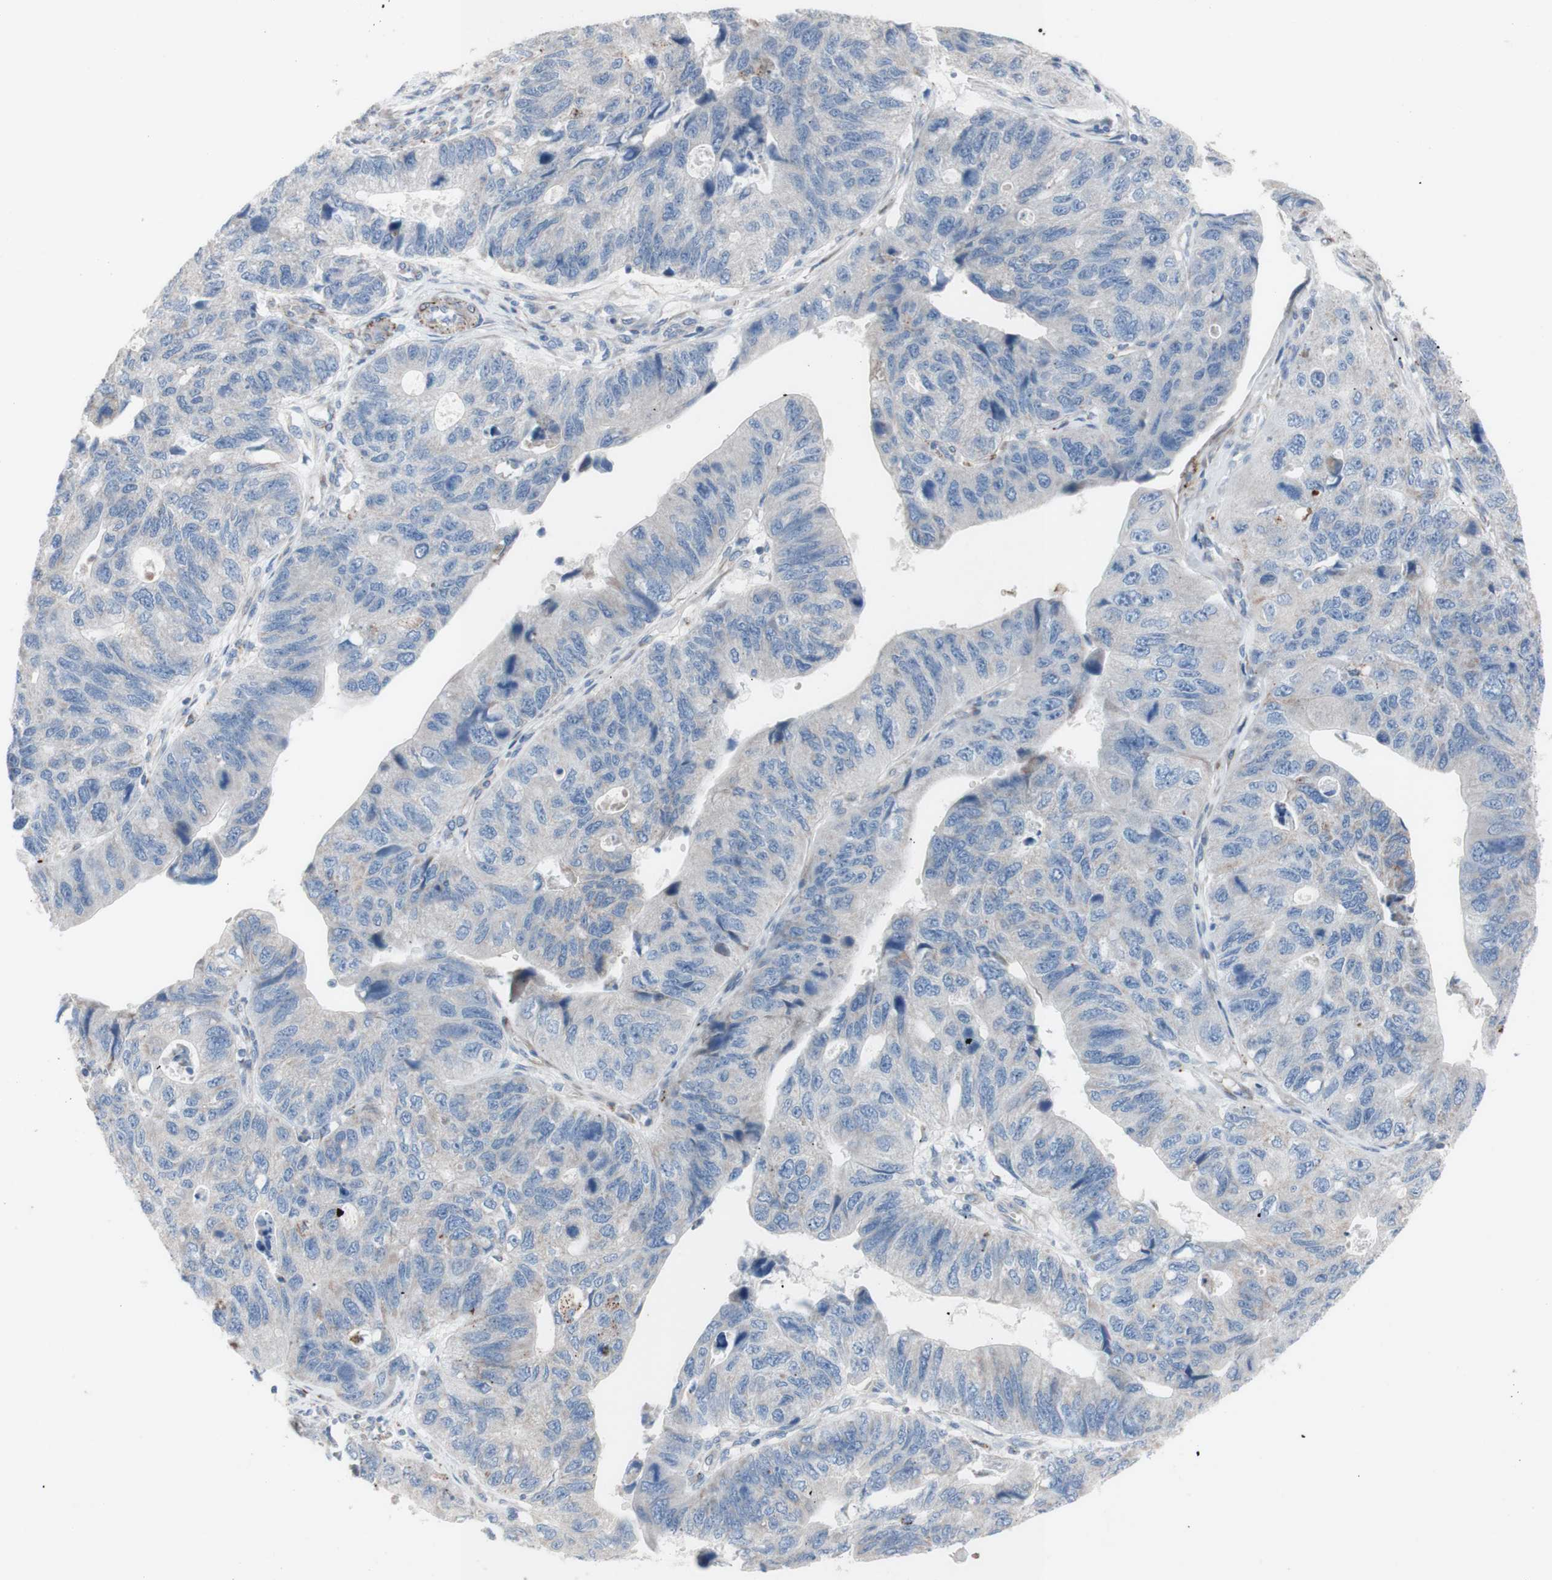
{"staining": {"intensity": "weak", "quantity": "<25%", "location": "cytoplasmic/membranous"}, "tissue": "stomach cancer", "cell_type": "Tumor cells", "image_type": "cancer", "snomed": [{"axis": "morphology", "description": "Adenocarcinoma, NOS"}, {"axis": "topography", "description": "Stomach"}], "caption": "IHC histopathology image of stomach cancer stained for a protein (brown), which displays no positivity in tumor cells. (DAB IHC, high magnification).", "gene": "AGPAT5", "patient": {"sex": "male", "age": 59}}